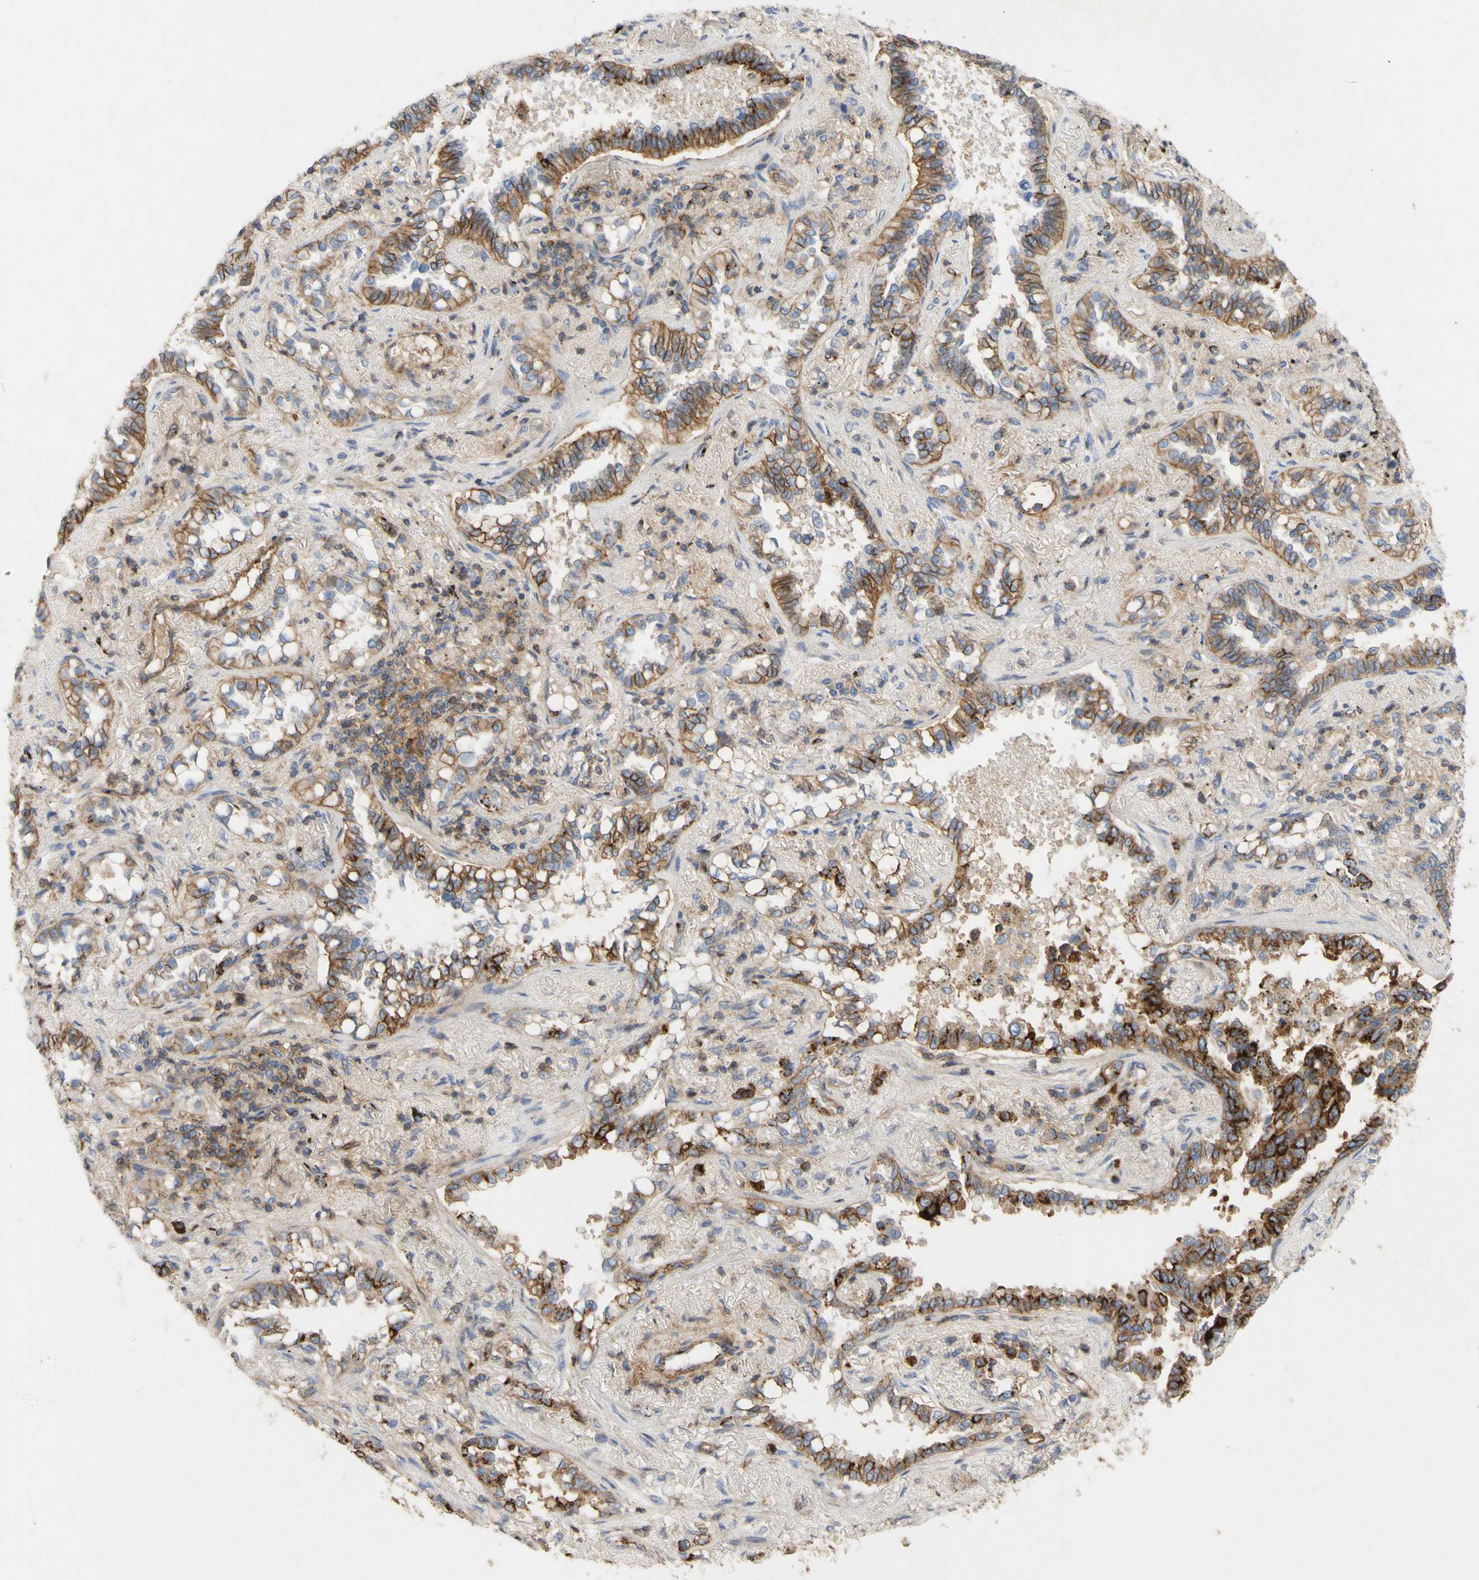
{"staining": {"intensity": "strong", "quantity": ">75%", "location": "cytoplasmic/membranous"}, "tissue": "lung cancer", "cell_type": "Tumor cells", "image_type": "cancer", "snomed": [{"axis": "morphology", "description": "Normal tissue, NOS"}, {"axis": "morphology", "description": "Adenocarcinoma, NOS"}, {"axis": "topography", "description": "Lung"}], "caption": "A micrograph showing strong cytoplasmic/membranous positivity in approximately >75% of tumor cells in lung cancer, as visualized by brown immunohistochemical staining.", "gene": "ATP2A3", "patient": {"sex": "male", "age": 59}}